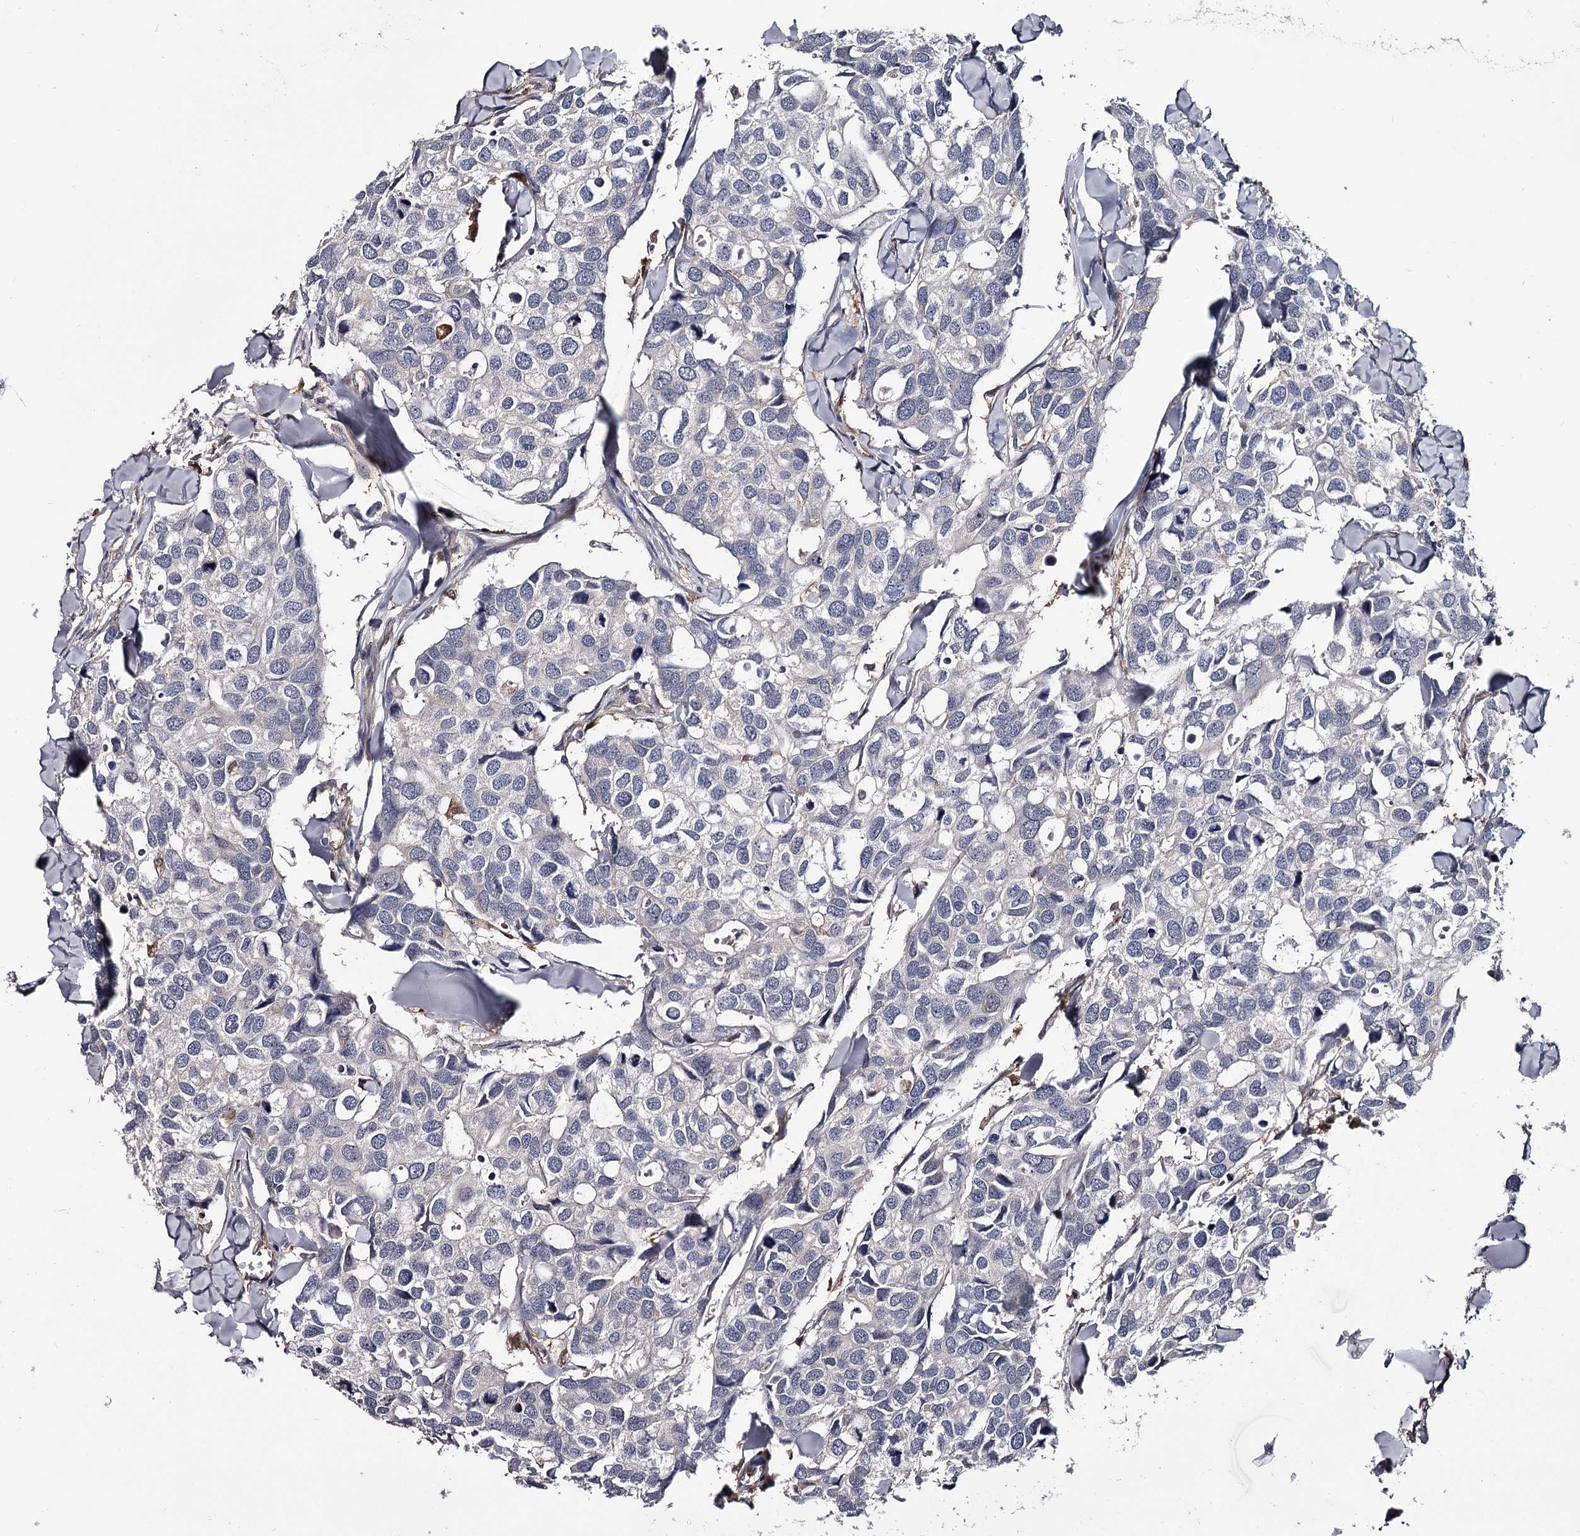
{"staining": {"intensity": "negative", "quantity": "none", "location": "none"}, "tissue": "breast cancer", "cell_type": "Tumor cells", "image_type": "cancer", "snomed": [{"axis": "morphology", "description": "Duct carcinoma"}, {"axis": "topography", "description": "Breast"}], "caption": "Immunohistochemistry (IHC) of human breast cancer demonstrates no staining in tumor cells.", "gene": "GSTO1", "patient": {"sex": "female", "age": 83}}